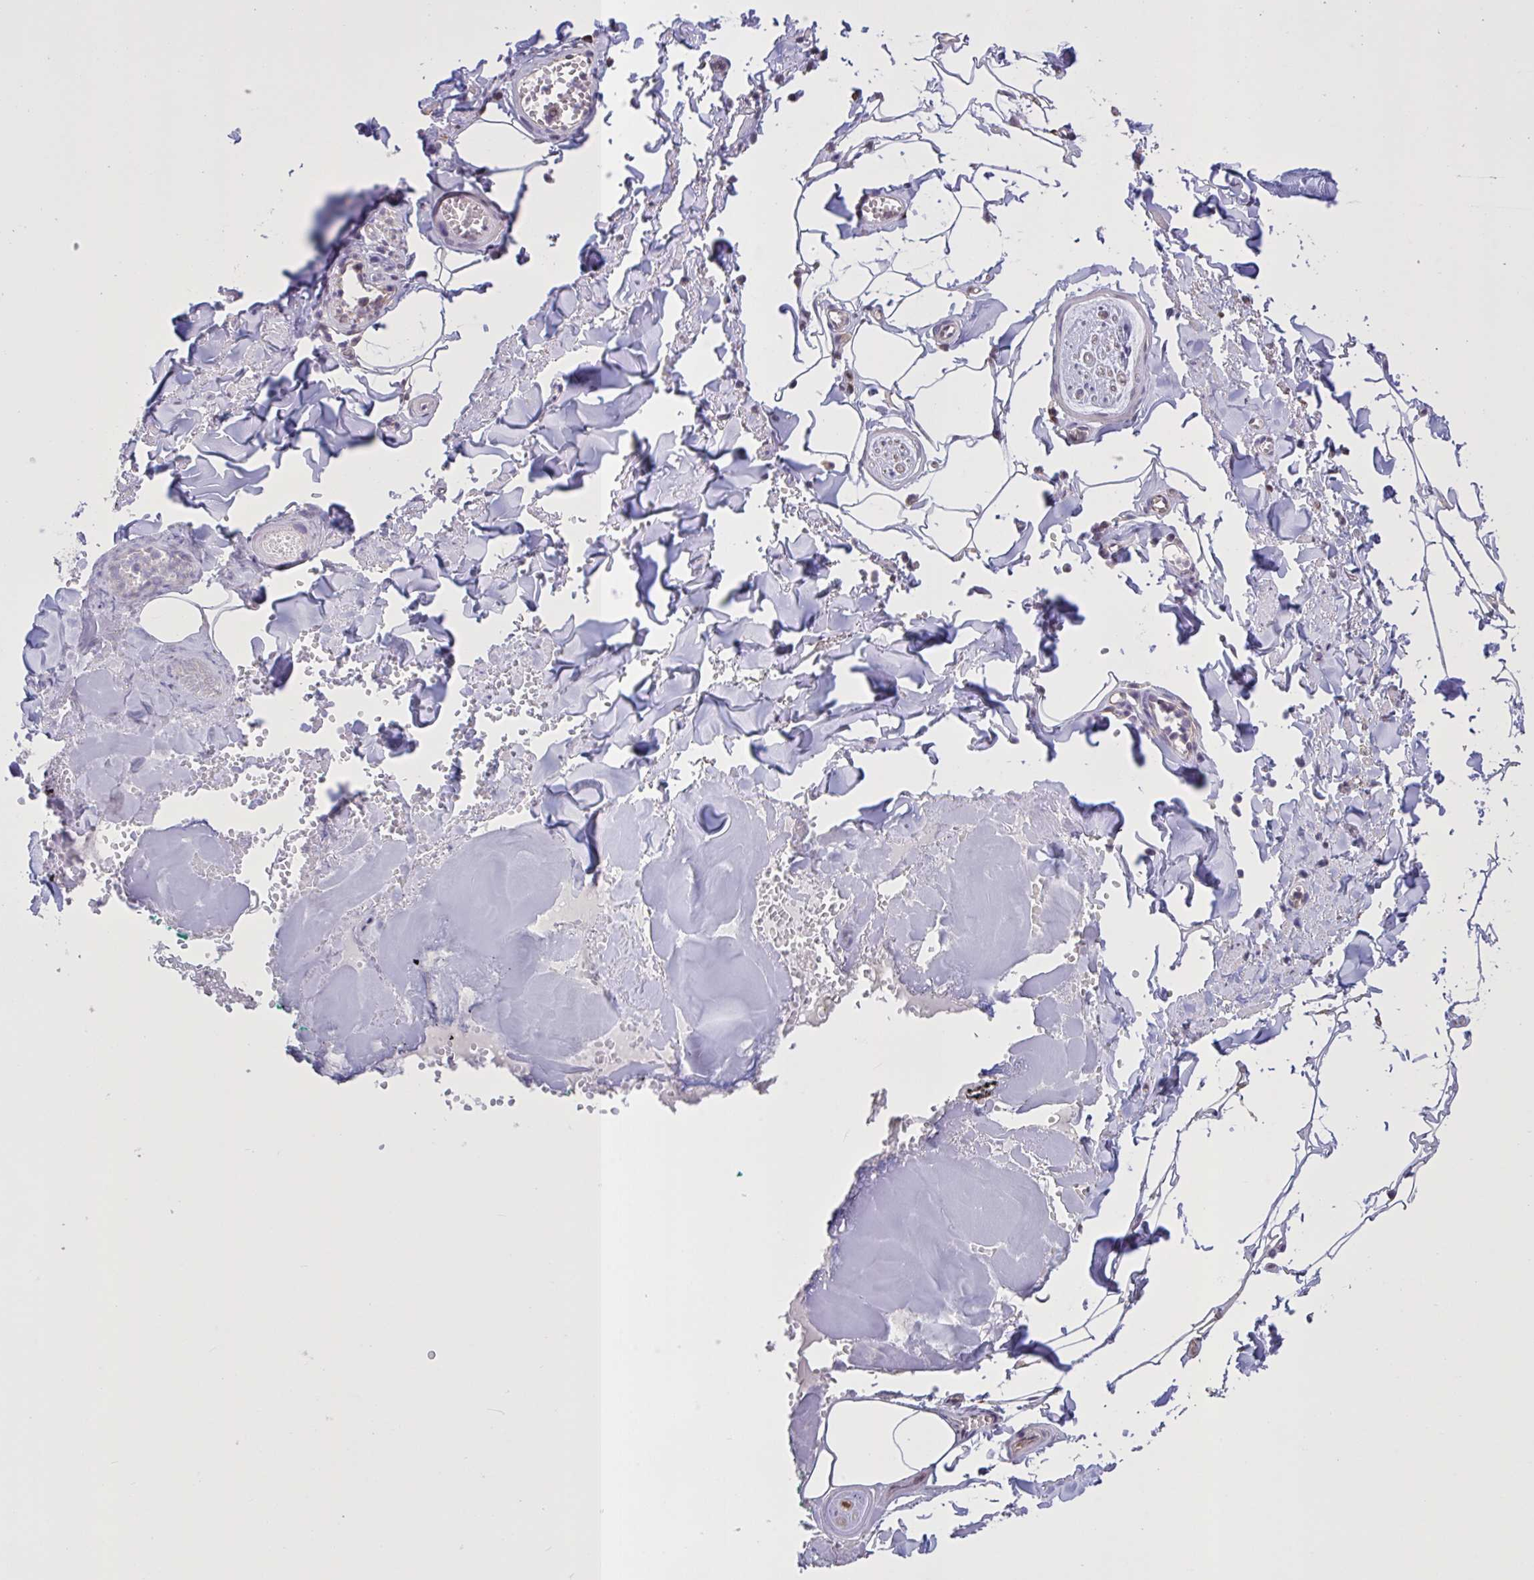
{"staining": {"intensity": "negative", "quantity": "none", "location": "none"}, "tissue": "adipose tissue", "cell_type": "Adipocytes", "image_type": "normal", "snomed": [{"axis": "morphology", "description": "Normal tissue, NOS"}, {"axis": "topography", "description": "Vulva"}, {"axis": "topography", "description": "Peripheral nerve tissue"}], "caption": "This is a photomicrograph of immunohistochemistry staining of benign adipose tissue, which shows no staining in adipocytes.", "gene": "MRGPRX2", "patient": {"sex": "female", "age": 66}}